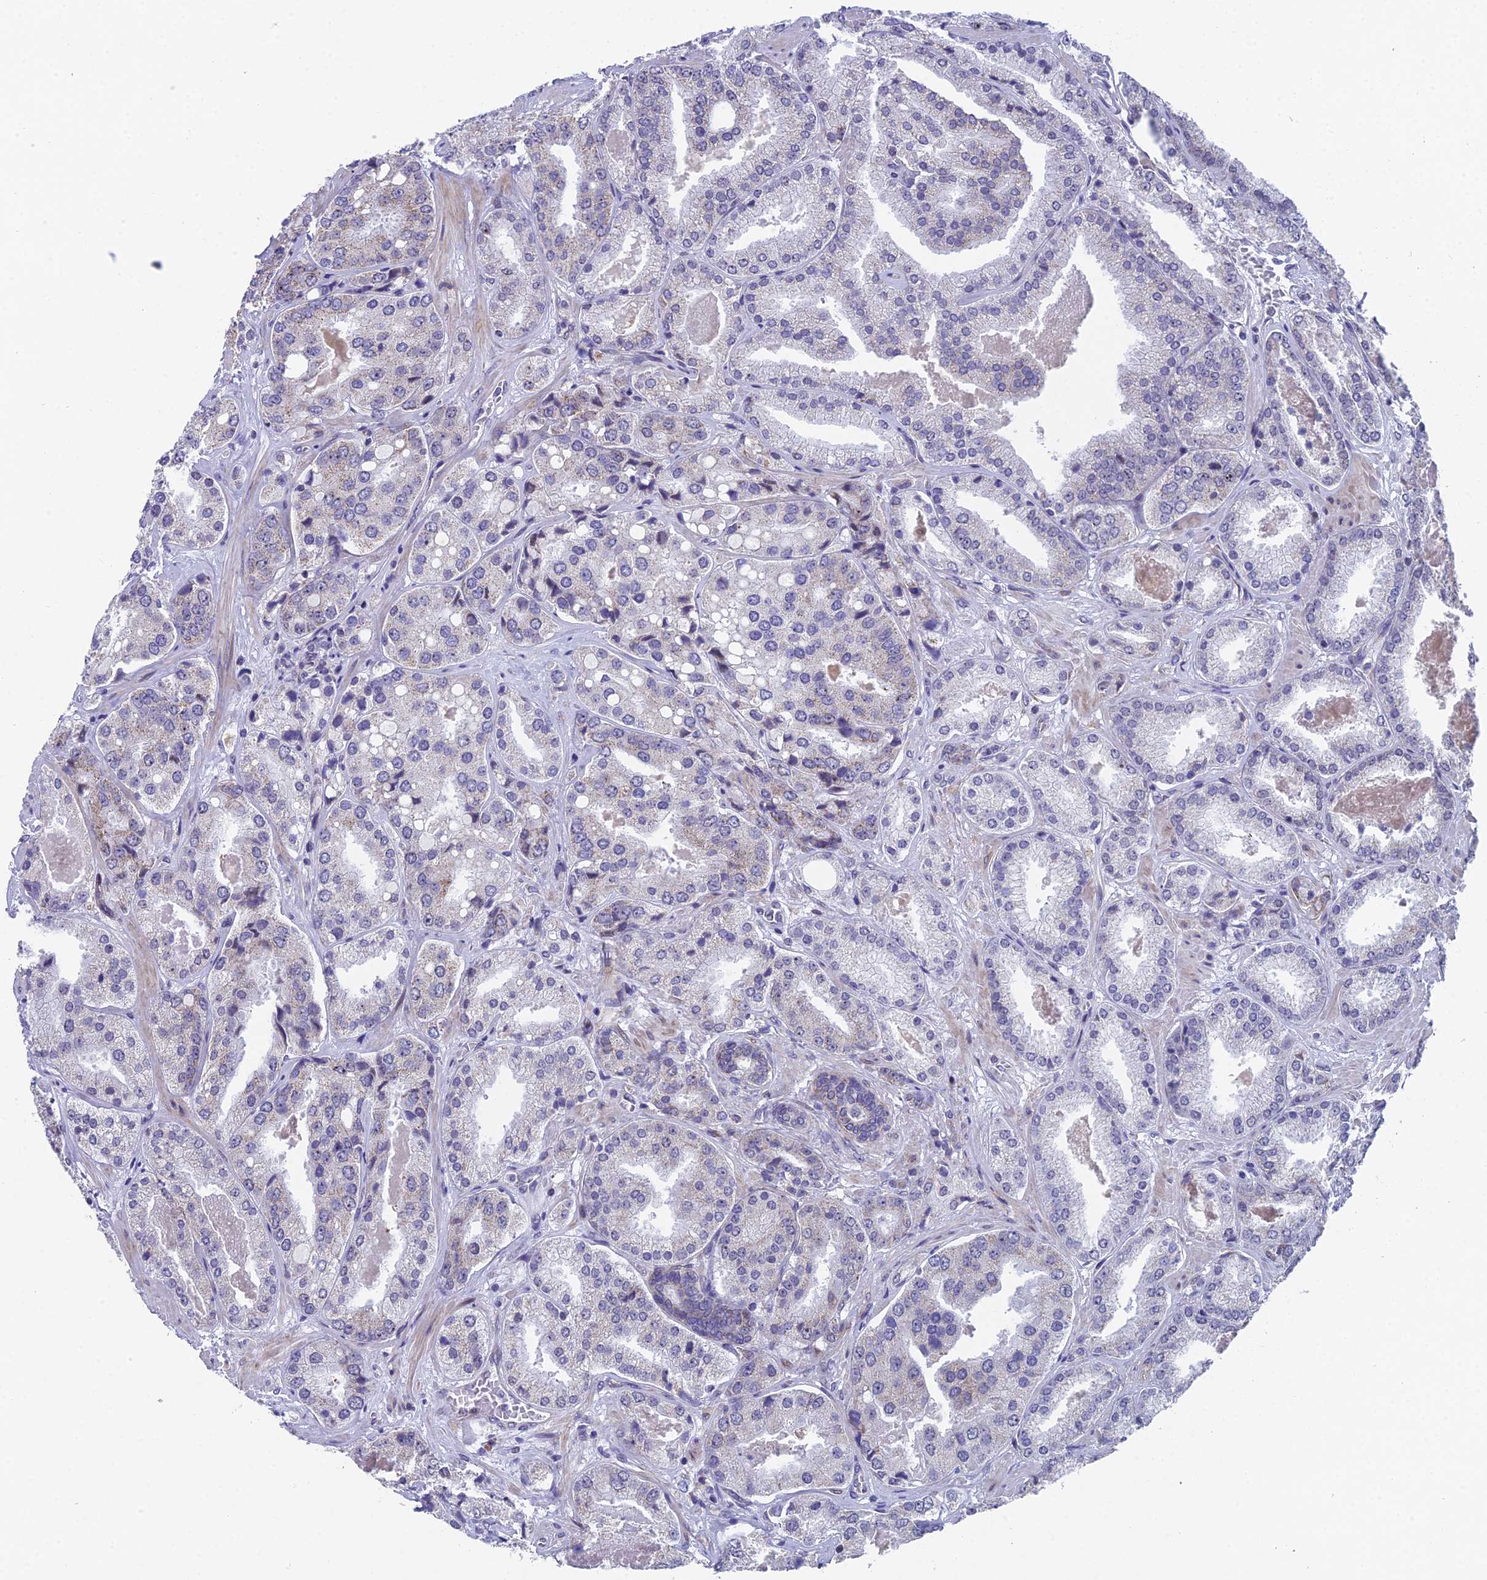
{"staining": {"intensity": "negative", "quantity": "none", "location": "none"}, "tissue": "prostate cancer", "cell_type": "Tumor cells", "image_type": "cancer", "snomed": [{"axis": "morphology", "description": "Adenocarcinoma, High grade"}, {"axis": "topography", "description": "Prostate"}], "caption": "High power microscopy image of an immunohistochemistry (IHC) image of prostate adenocarcinoma (high-grade), revealing no significant expression in tumor cells.", "gene": "XKR9", "patient": {"sex": "male", "age": 63}}